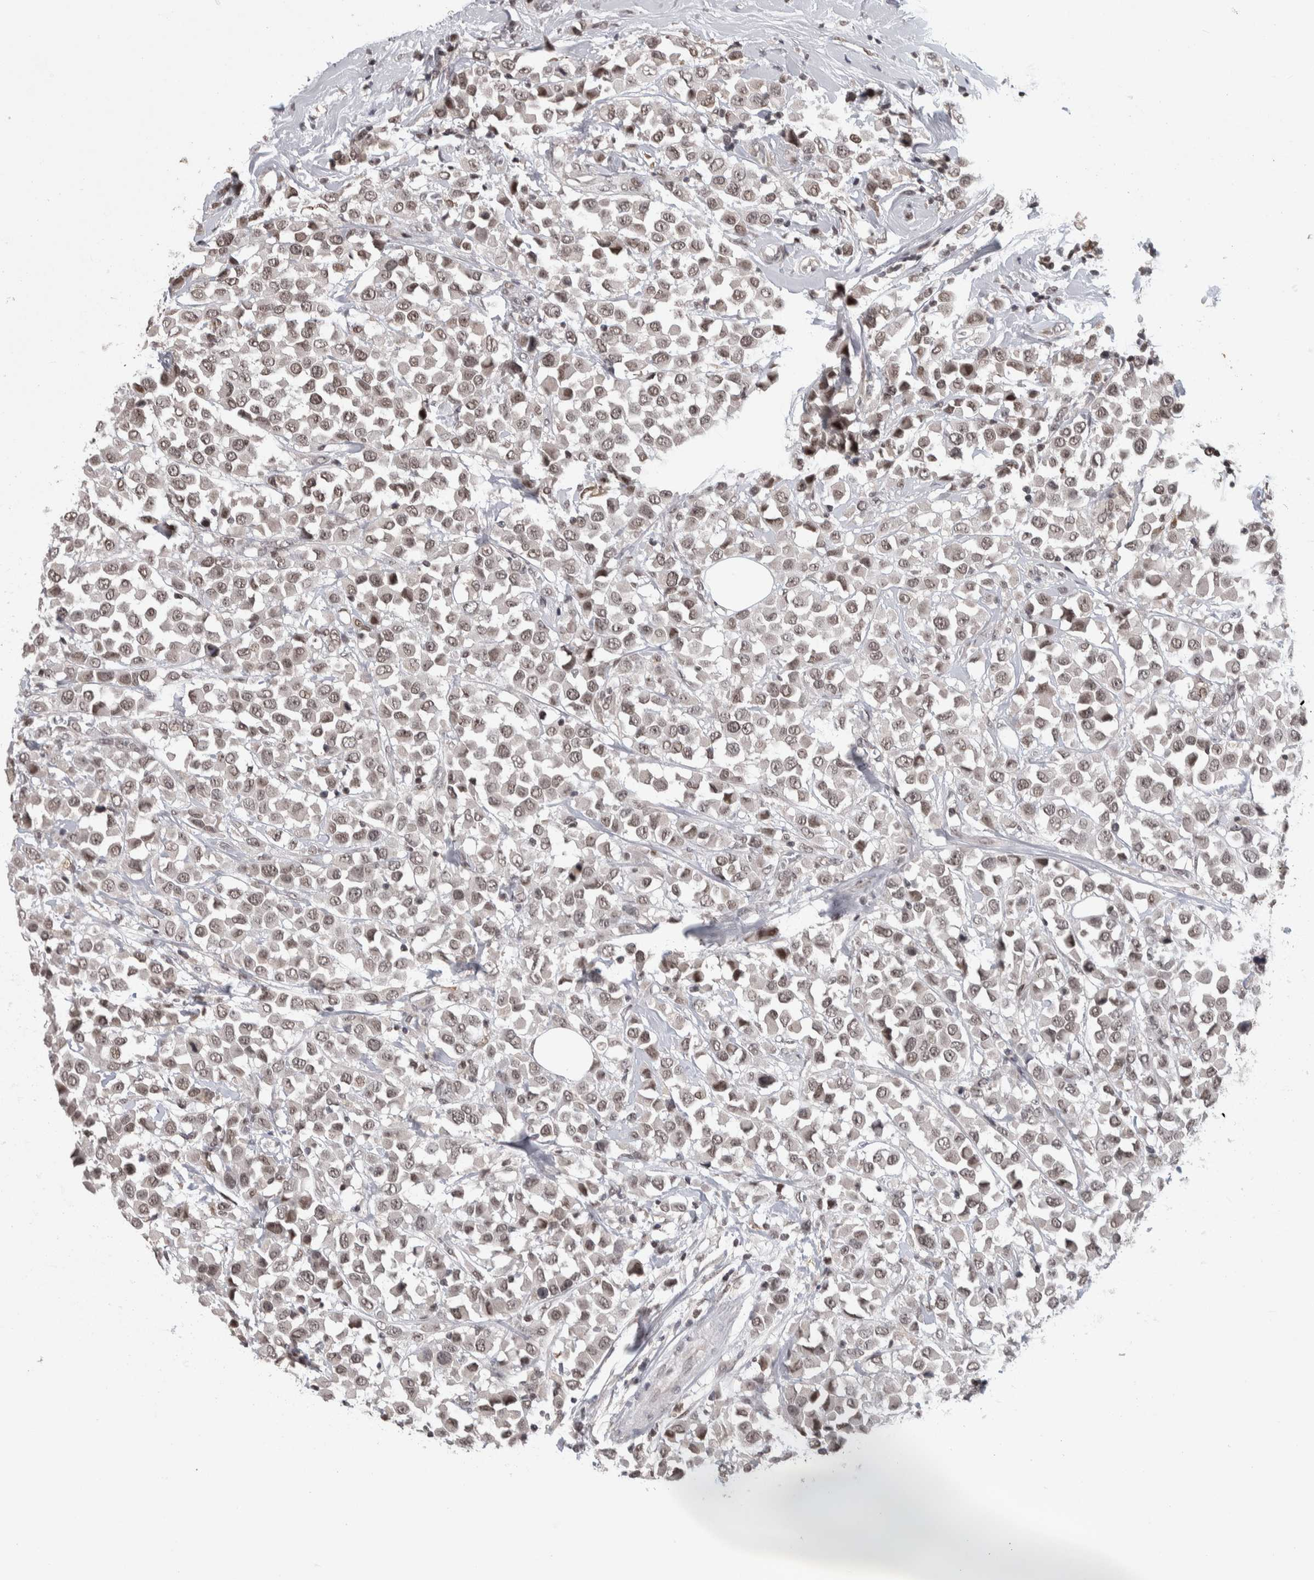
{"staining": {"intensity": "weak", "quantity": ">75%", "location": "nuclear"}, "tissue": "breast cancer", "cell_type": "Tumor cells", "image_type": "cancer", "snomed": [{"axis": "morphology", "description": "Duct carcinoma"}, {"axis": "topography", "description": "Breast"}], "caption": "Immunohistochemistry photomicrograph of human breast invasive ductal carcinoma stained for a protein (brown), which displays low levels of weak nuclear expression in about >75% of tumor cells.", "gene": "ZSCAN21", "patient": {"sex": "female", "age": 61}}